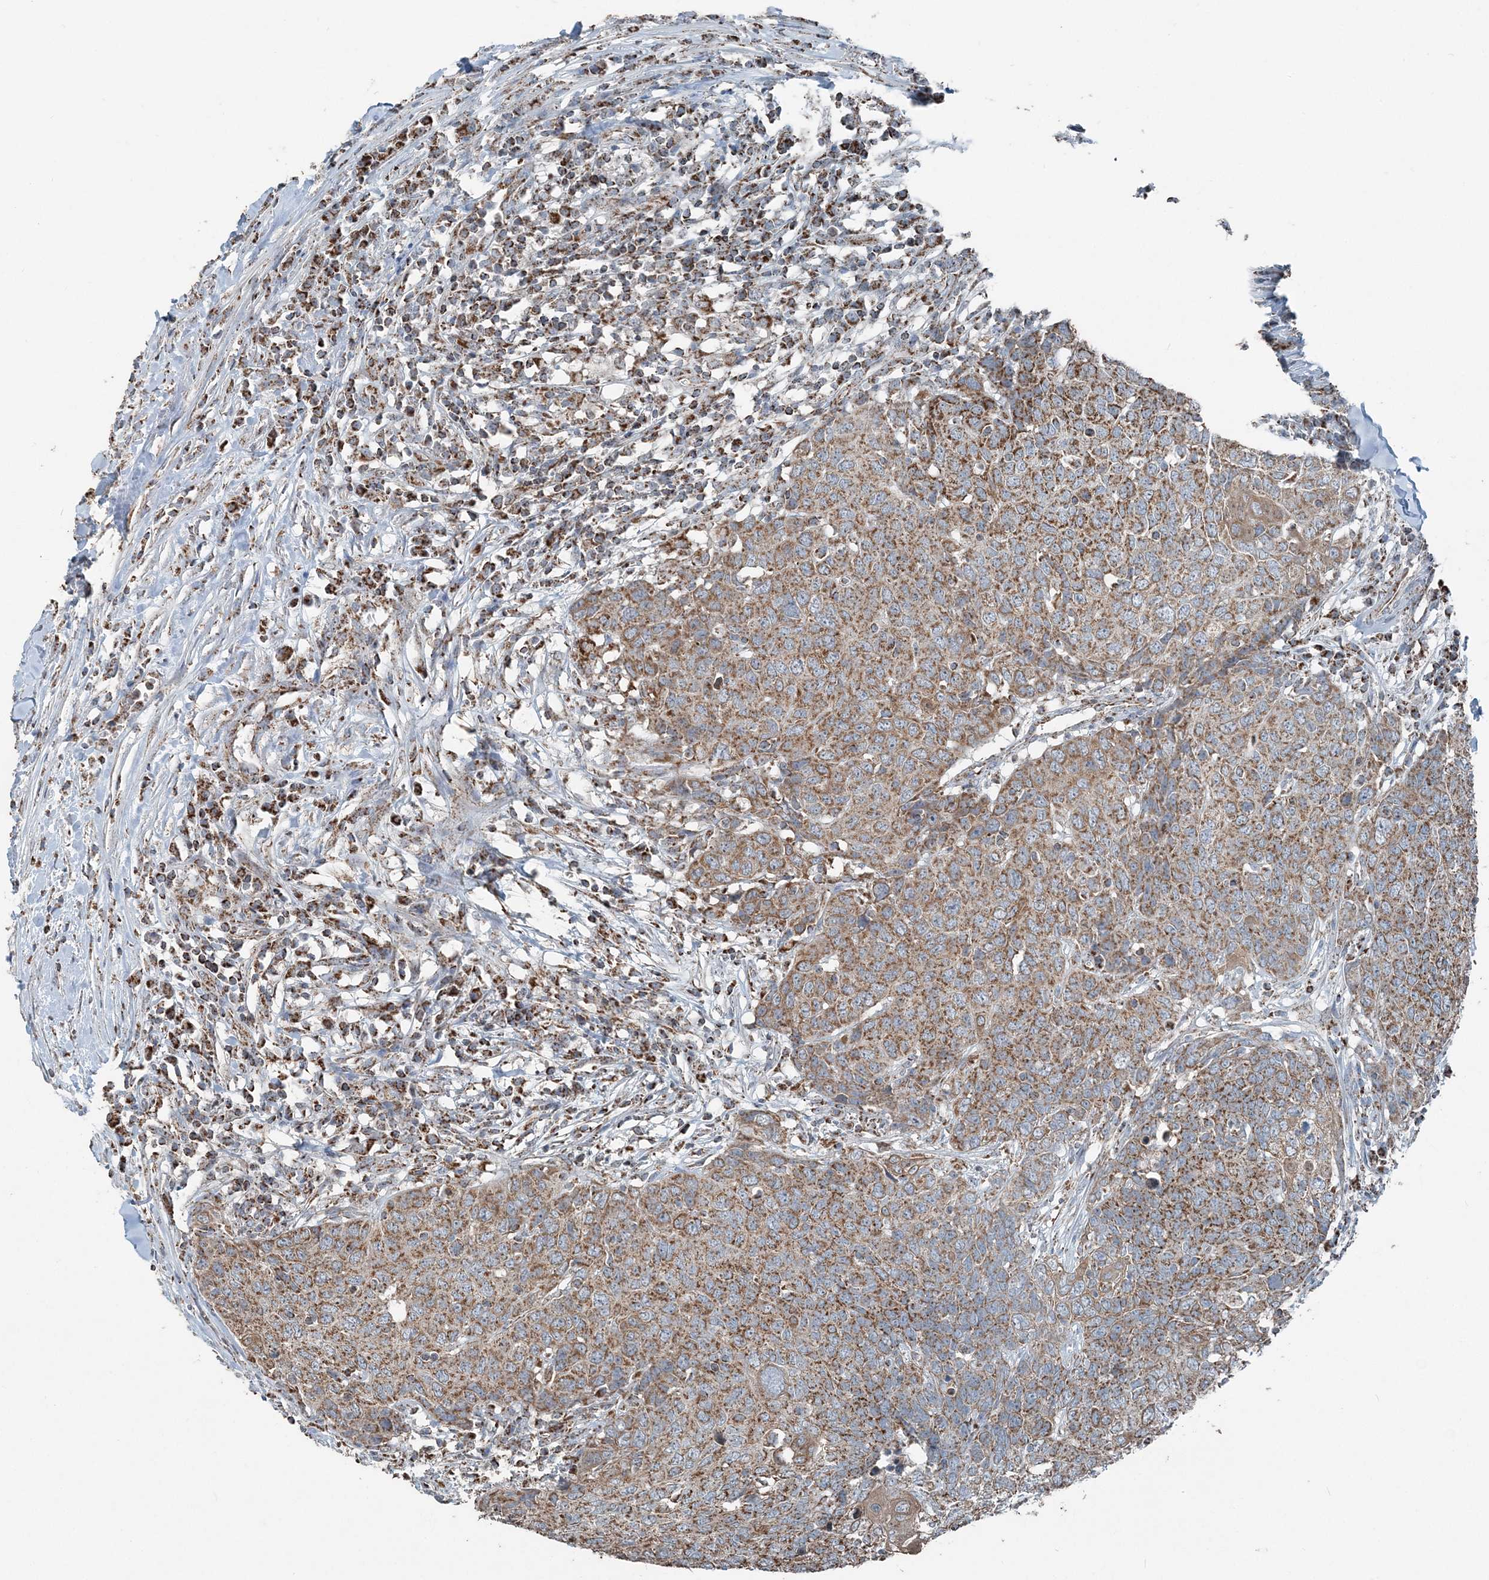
{"staining": {"intensity": "moderate", "quantity": ">75%", "location": "cytoplasmic/membranous"}, "tissue": "head and neck cancer", "cell_type": "Tumor cells", "image_type": "cancer", "snomed": [{"axis": "morphology", "description": "Squamous cell carcinoma, NOS"}, {"axis": "topography", "description": "Head-Neck"}], "caption": "A medium amount of moderate cytoplasmic/membranous expression is seen in about >75% of tumor cells in squamous cell carcinoma (head and neck) tissue.", "gene": "SUCLG1", "patient": {"sex": "male", "age": 66}}